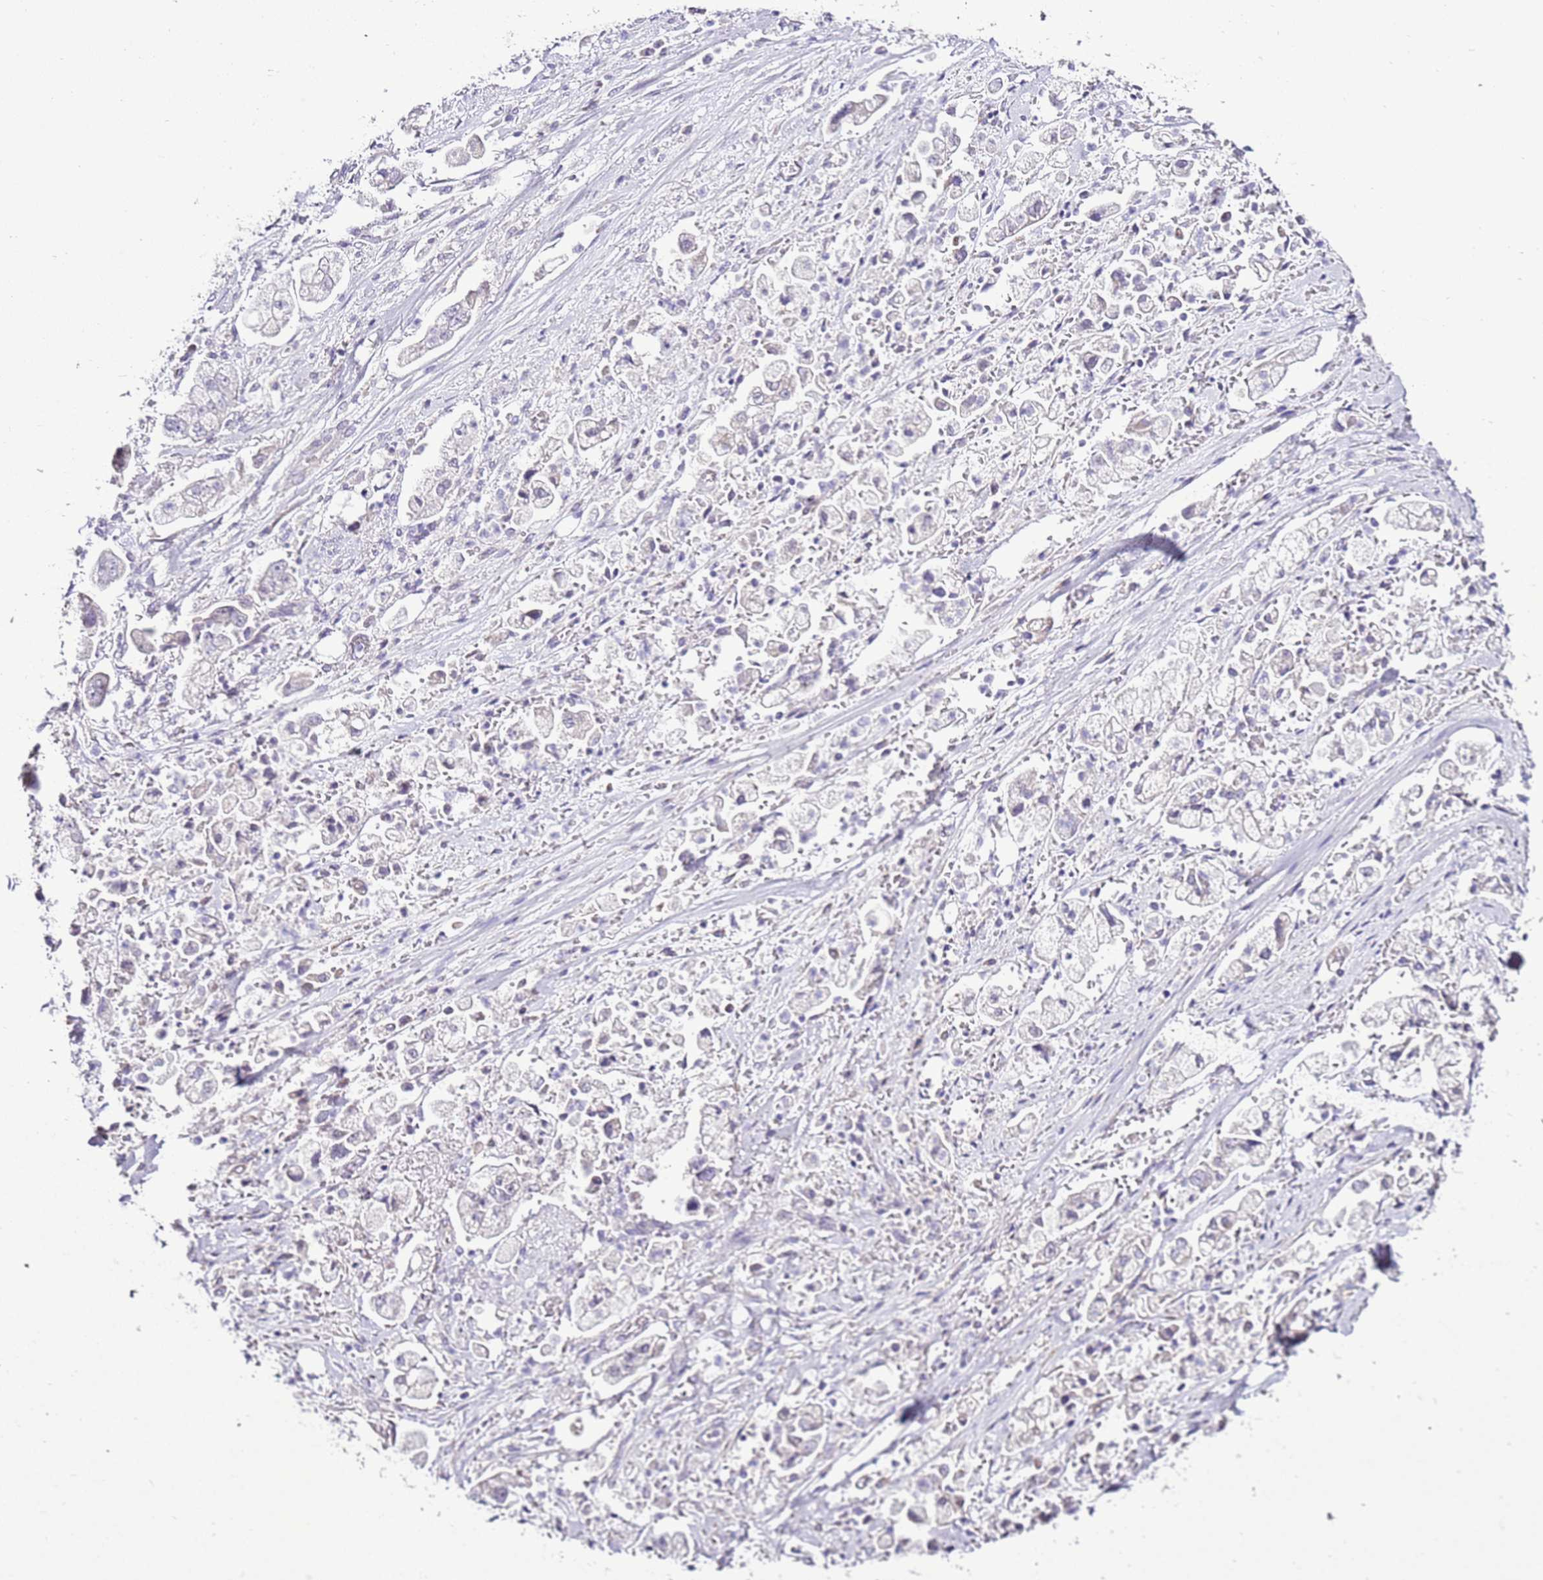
{"staining": {"intensity": "negative", "quantity": "none", "location": "none"}, "tissue": "stomach cancer", "cell_type": "Tumor cells", "image_type": "cancer", "snomed": [{"axis": "morphology", "description": "Adenocarcinoma, NOS"}, {"axis": "topography", "description": "Stomach"}], "caption": "Immunohistochemical staining of human stomach cancer reveals no significant staining in tumor cells.", "gene": "SLC38A5", "patient": {"sex": "male", "age": 62}}